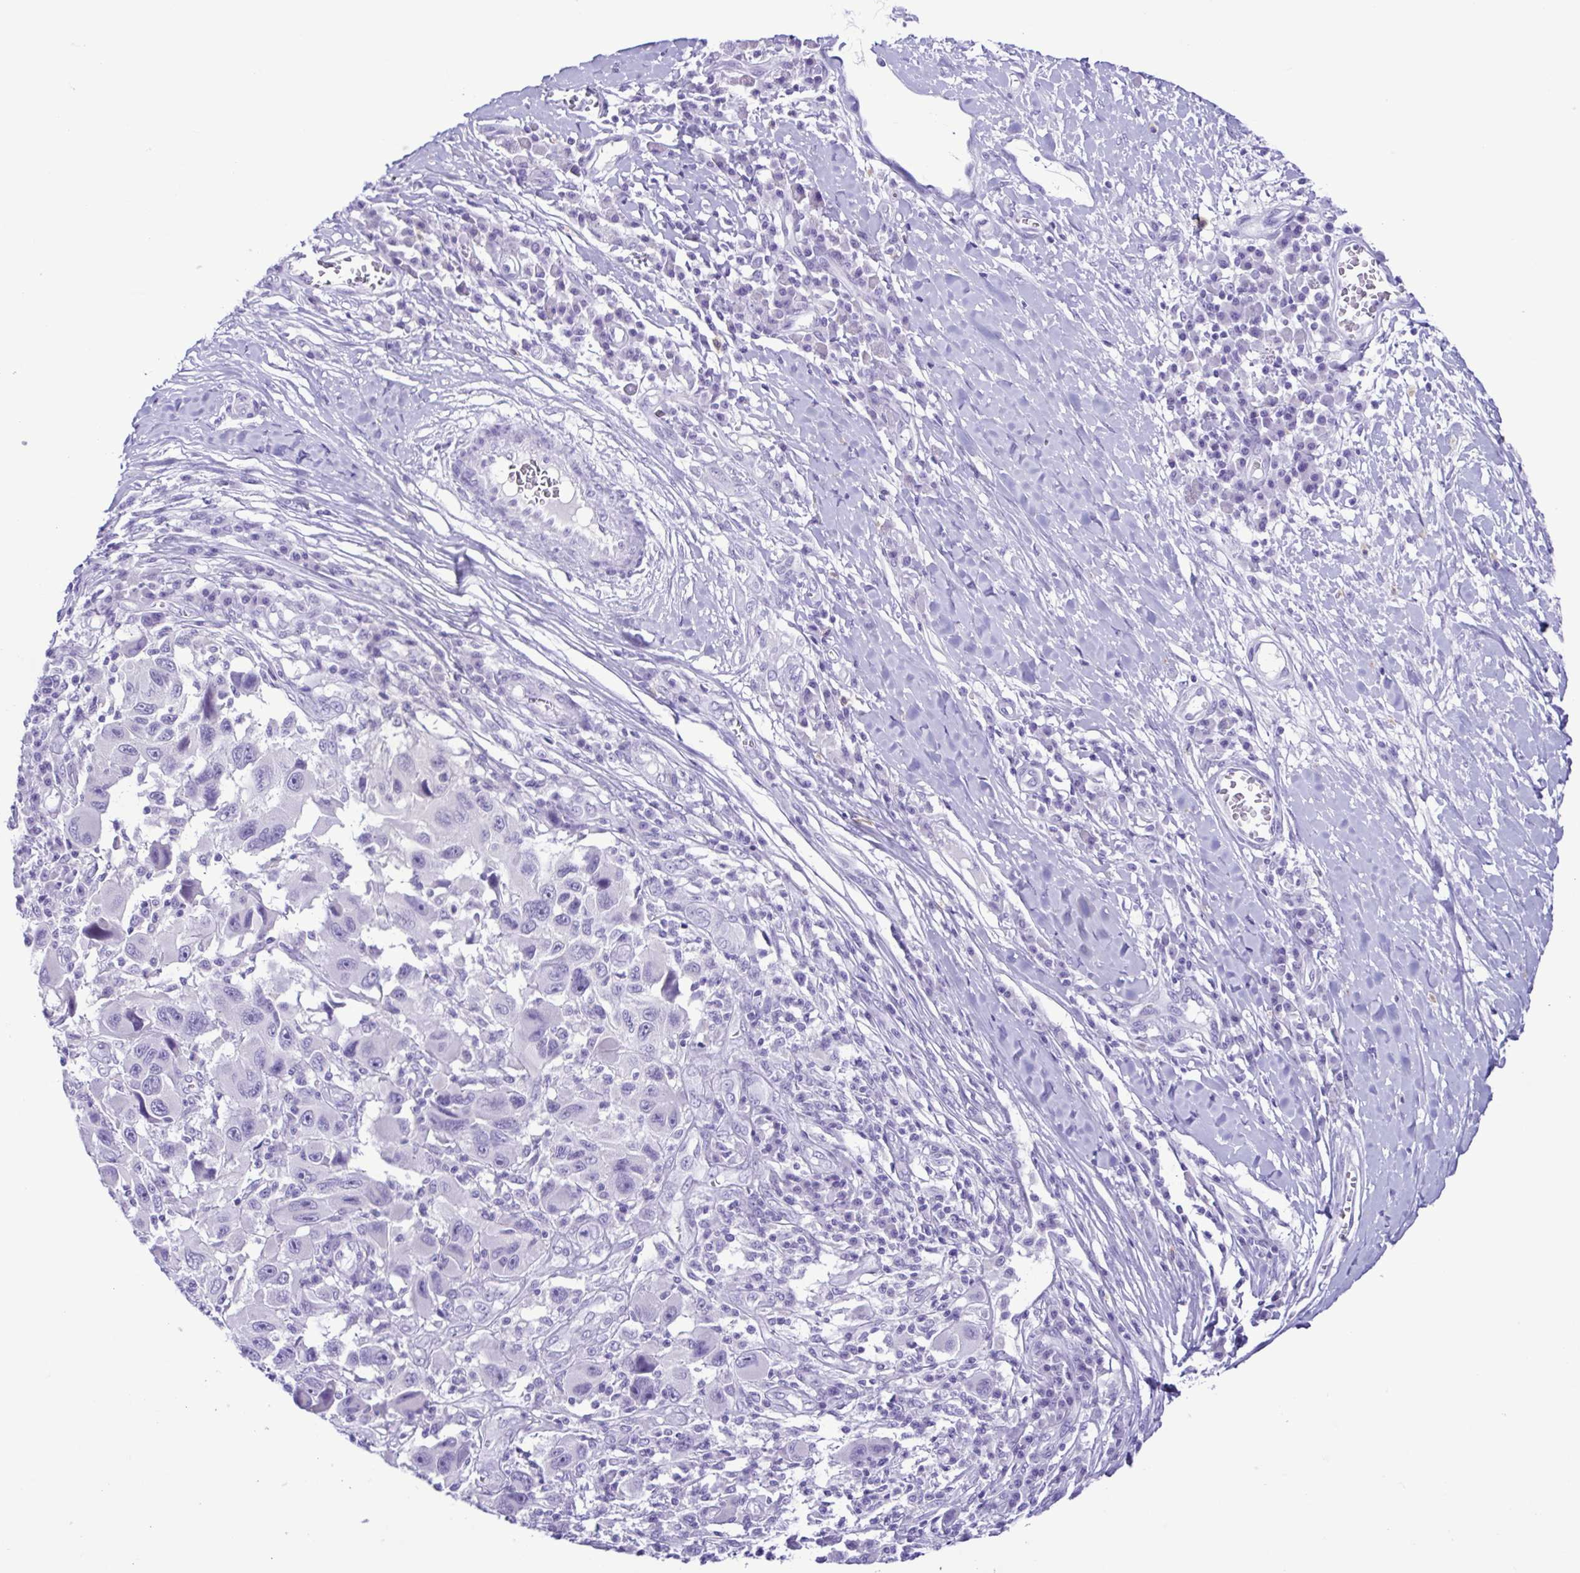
{"staining": {"intensity": "negative", "quantity": "none", "location": "none"}, "tissue": "melanoma", "cell_type": "Tumor cells", "image_type": "cancer", "snomed": [{"axis": "morphology", "description": "Malignant melanoma, NOS"}, {"axis": "topography", "description": "Skin"}], "caption": "IHC photomicrograph of neoplastic tissue: human malignant melanoma stained with DAB (3,3'-diaminobenzidine) shows no significant protein expression in tumor cells.", "gene": "SPATA16", "patient": {"sex": "male", "age": 53}}